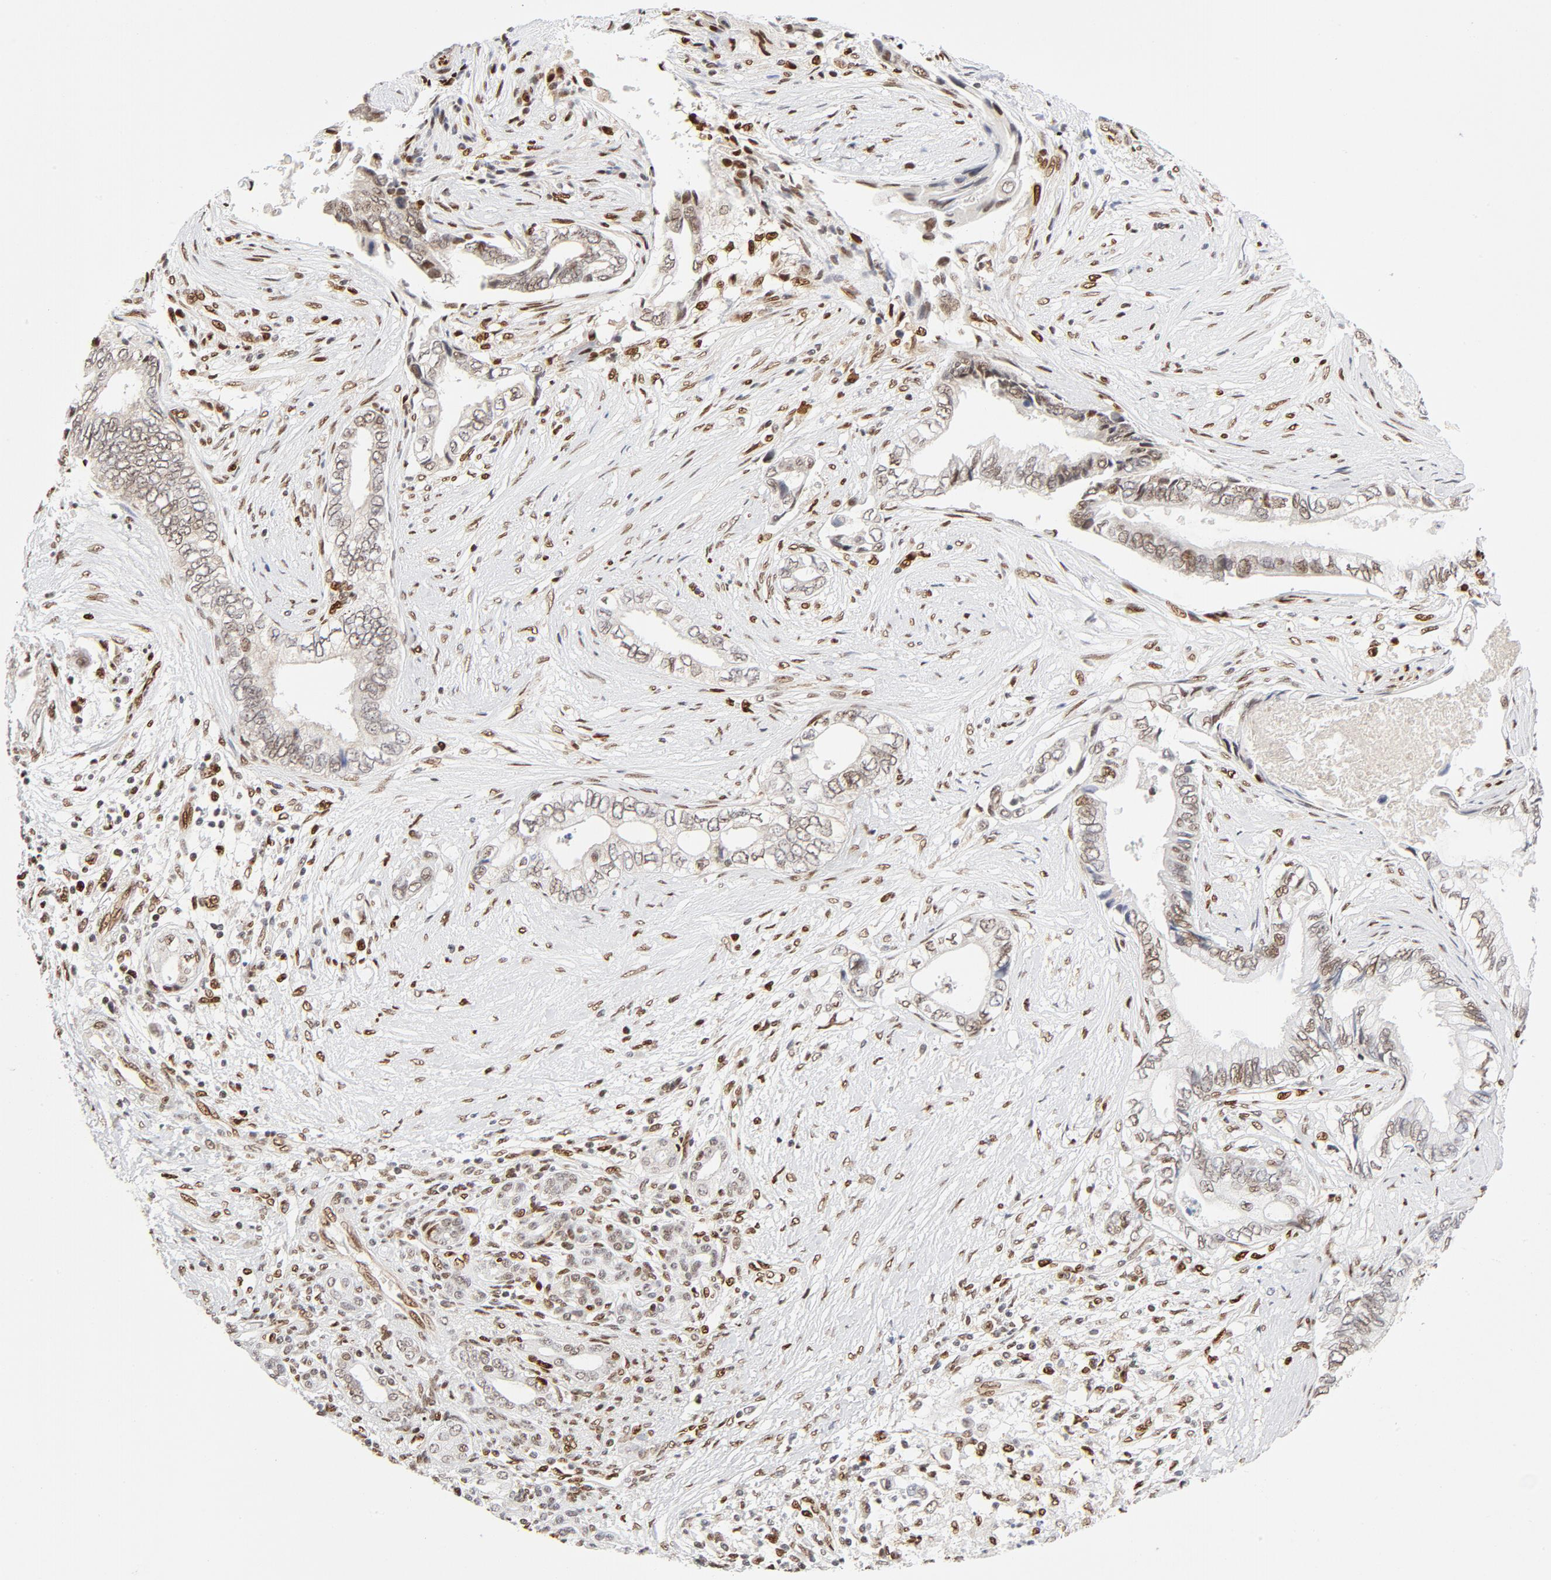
{"staining": {"intensity": "weak", "quantity": ">75%", "location": "nuclear"}, "tissue": "pancreatic cancer", "cell_type": "Tumor cells", "image_type": "cancer", "snomed": [{"axis": "morphology", "description": "Adenocarcinoma, NOS"}, {"axis": "topography", "description": "Pancreas"}], "caption": "Pancreatic cancer tissue exhibits weak nuclear expression in approximately >75% of tumor cells", "gene": "MEF2A", "patient": {"sex": "female", "age": 66}}